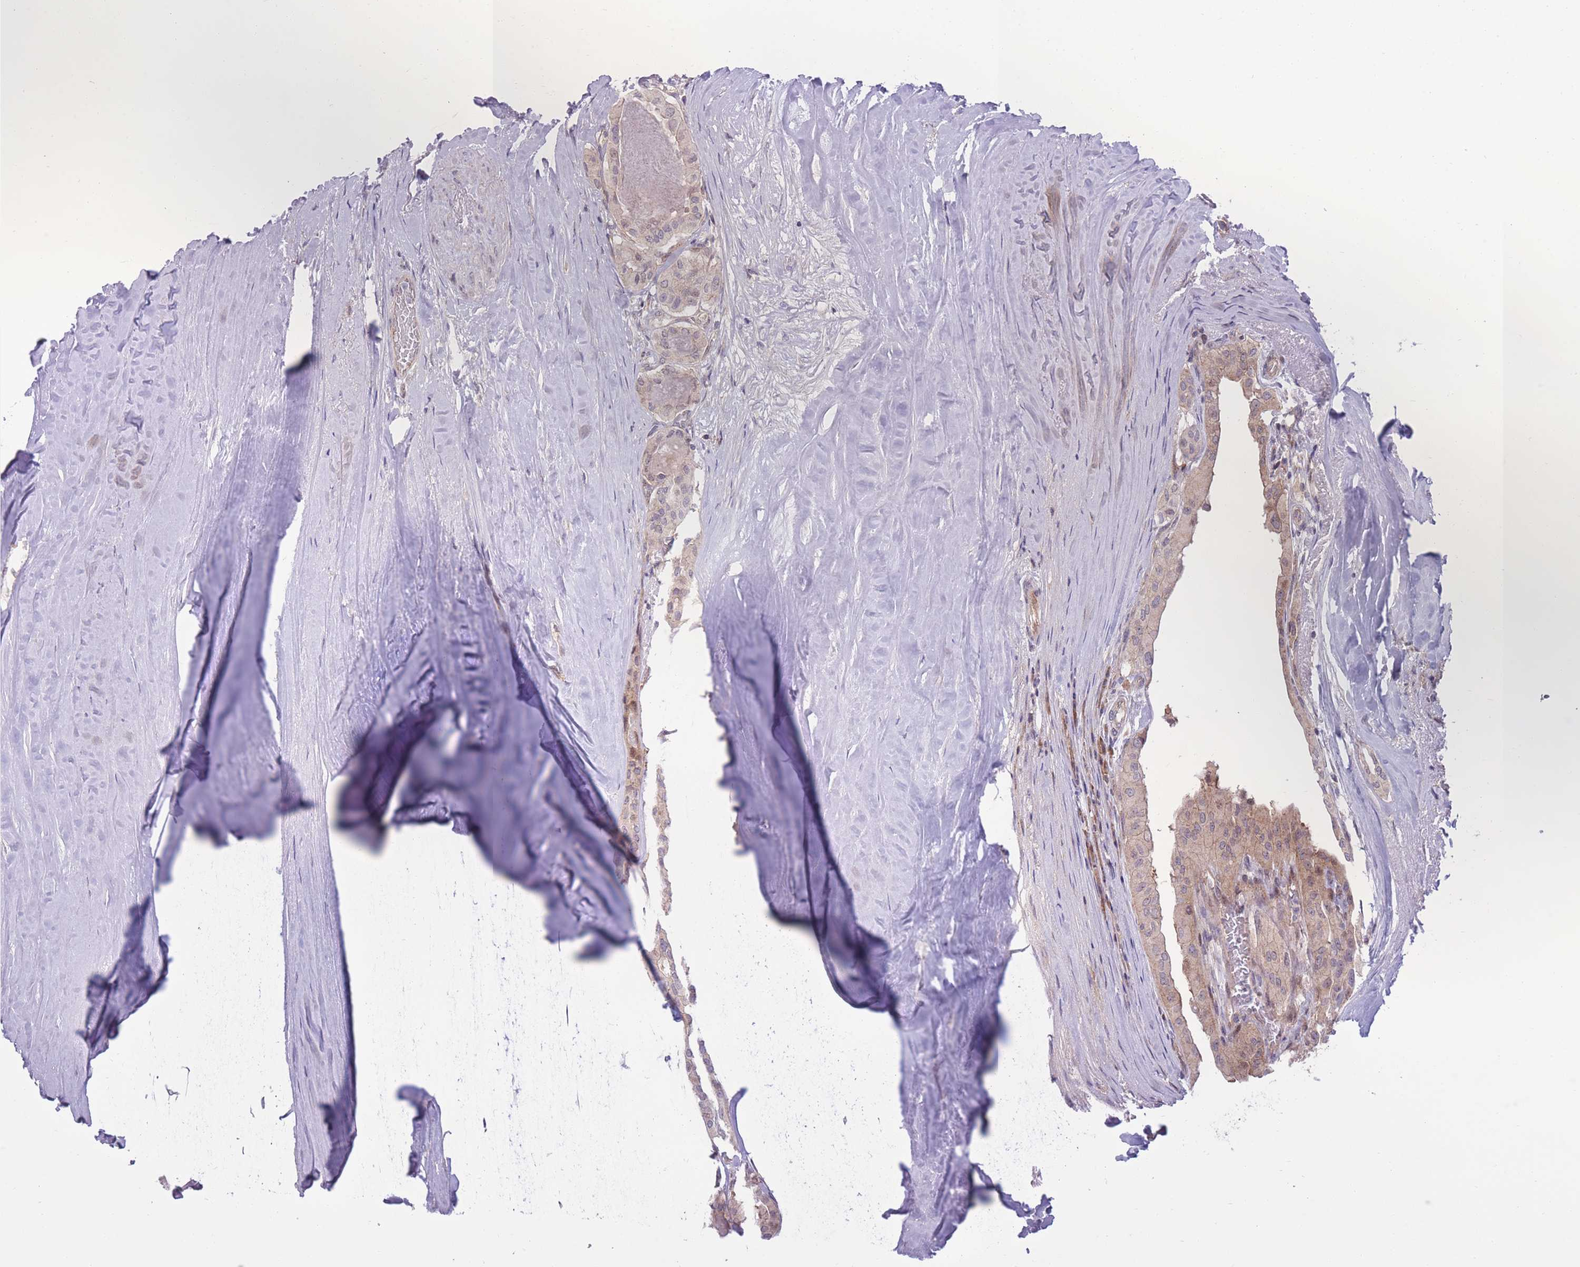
{"staining": {"intensity": "weak", "quantity": "25%-75%", "location": "cytoplasmic/membranous"}, "tissue": "thyroid cancer", "cell_type": "Tumor cells", "image_type": "cancer", "snomed": [{"axis": "morphology", "description": "Papillary adenocarcinoma, NOS"}, {"axis": "topography", "description": "Thyroid gland"}], "caption": "Immunohistochemical staining of human thyroid papillary adenocarcinoma exhibits weak cytoplasmic/membranous protein staining in about 25%-75% of tumor cells. Nuclei are stained in blue.", "gene": "RIC8A", "patient": {"sex": "female", "age": 59}}